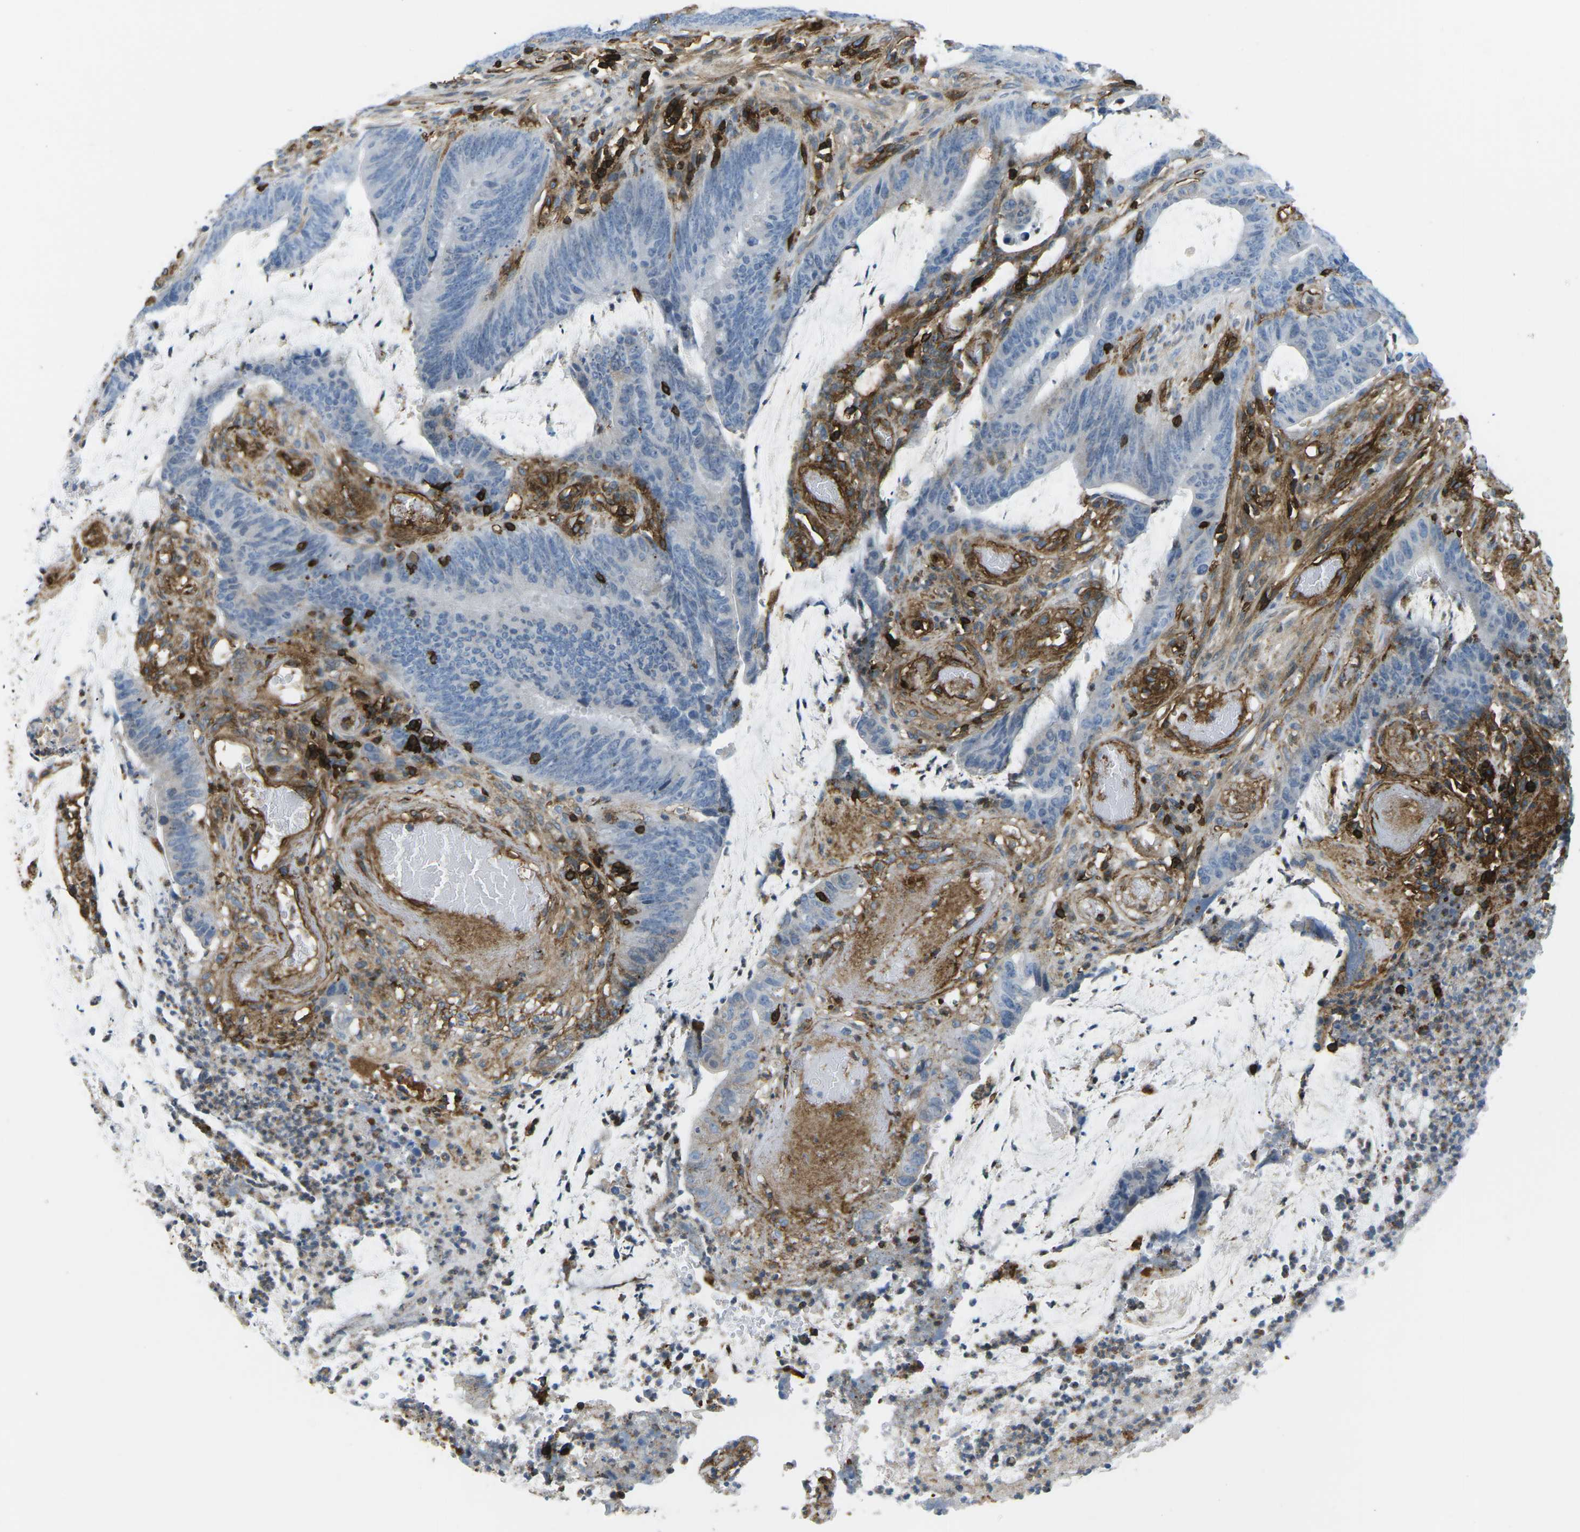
{"staining": {"intensity": "negative", "quantity": "none", "location": "none"}, "tissue": "colorectal cancer", "cell_type": "Tumor cells", "image_type": "cancer", "snomed": [{"axis": "morphology", "description": "Adenocarcinoma, NOS"}, {"axis": "topography", "description": "Rectum"}], "caption": "An IHC micrograph of adenocarcinoma (colorectal) is shown. There is no staining in tumor cells of adenocarcinoma (colorectal). Nuclei are stained in blue.", "gene": "HLA-B", "patient": {"sex": "female", "age": 66}}